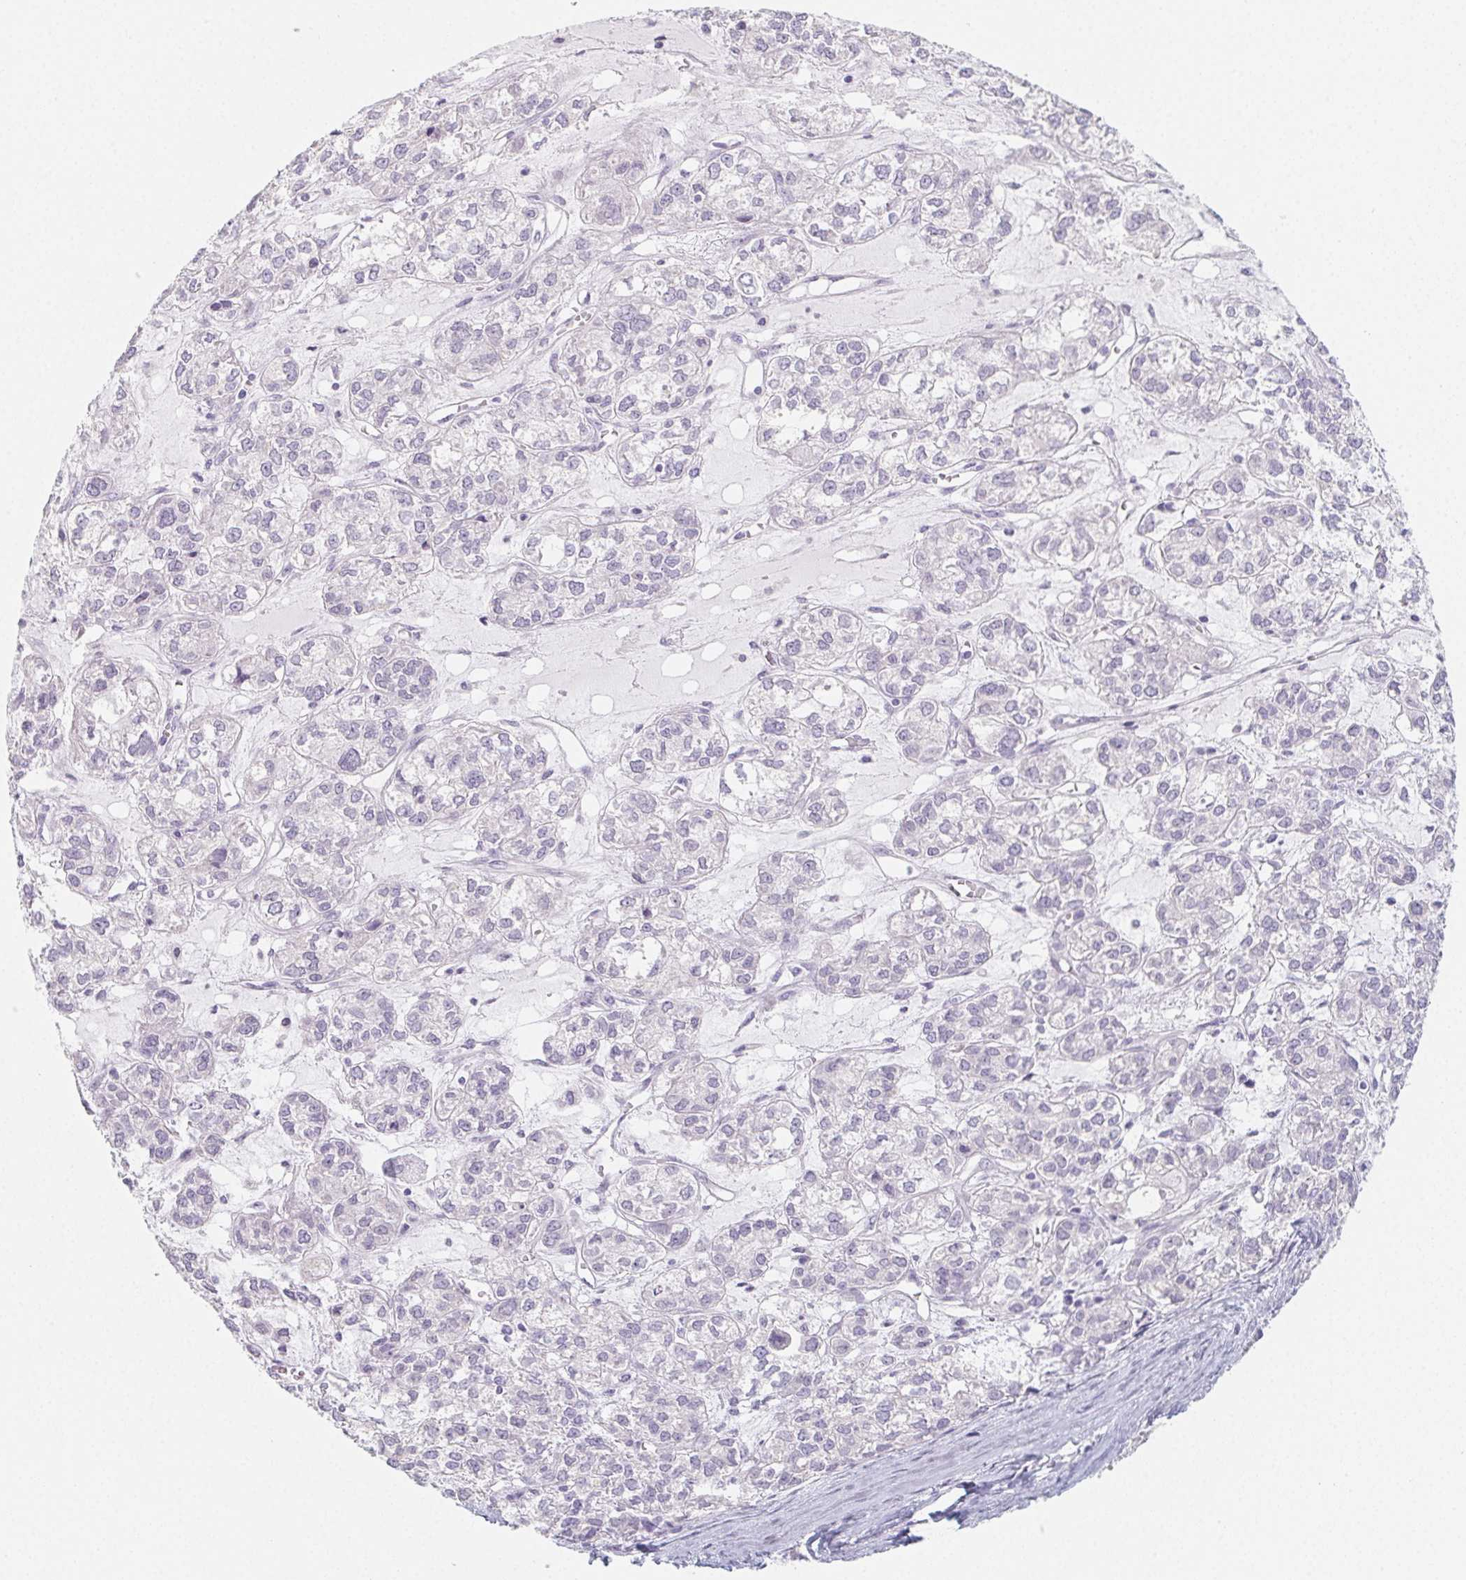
{"staining": {"intensity": "negative", "quantity": "none", "location": "none"}, "tissue": "ovarian cancer", "cell_type": "Tumor cells", "image_type": "cancer", "snomed": [{"axis": "morphology", "description": "Carcinoma, endometroid"}, {"axis": "topography", "description": "Ovary"}], "caption": "Immunohistochemistry (IHC) micrograph of neoplastic tissue: ovarian cancer (endometroid carcinoma) stained with DAB reveals no significant protein positivity in tumor cells.", "gene": "GLIPR1L1", "patient": {"sex": "female", "age": 64}}